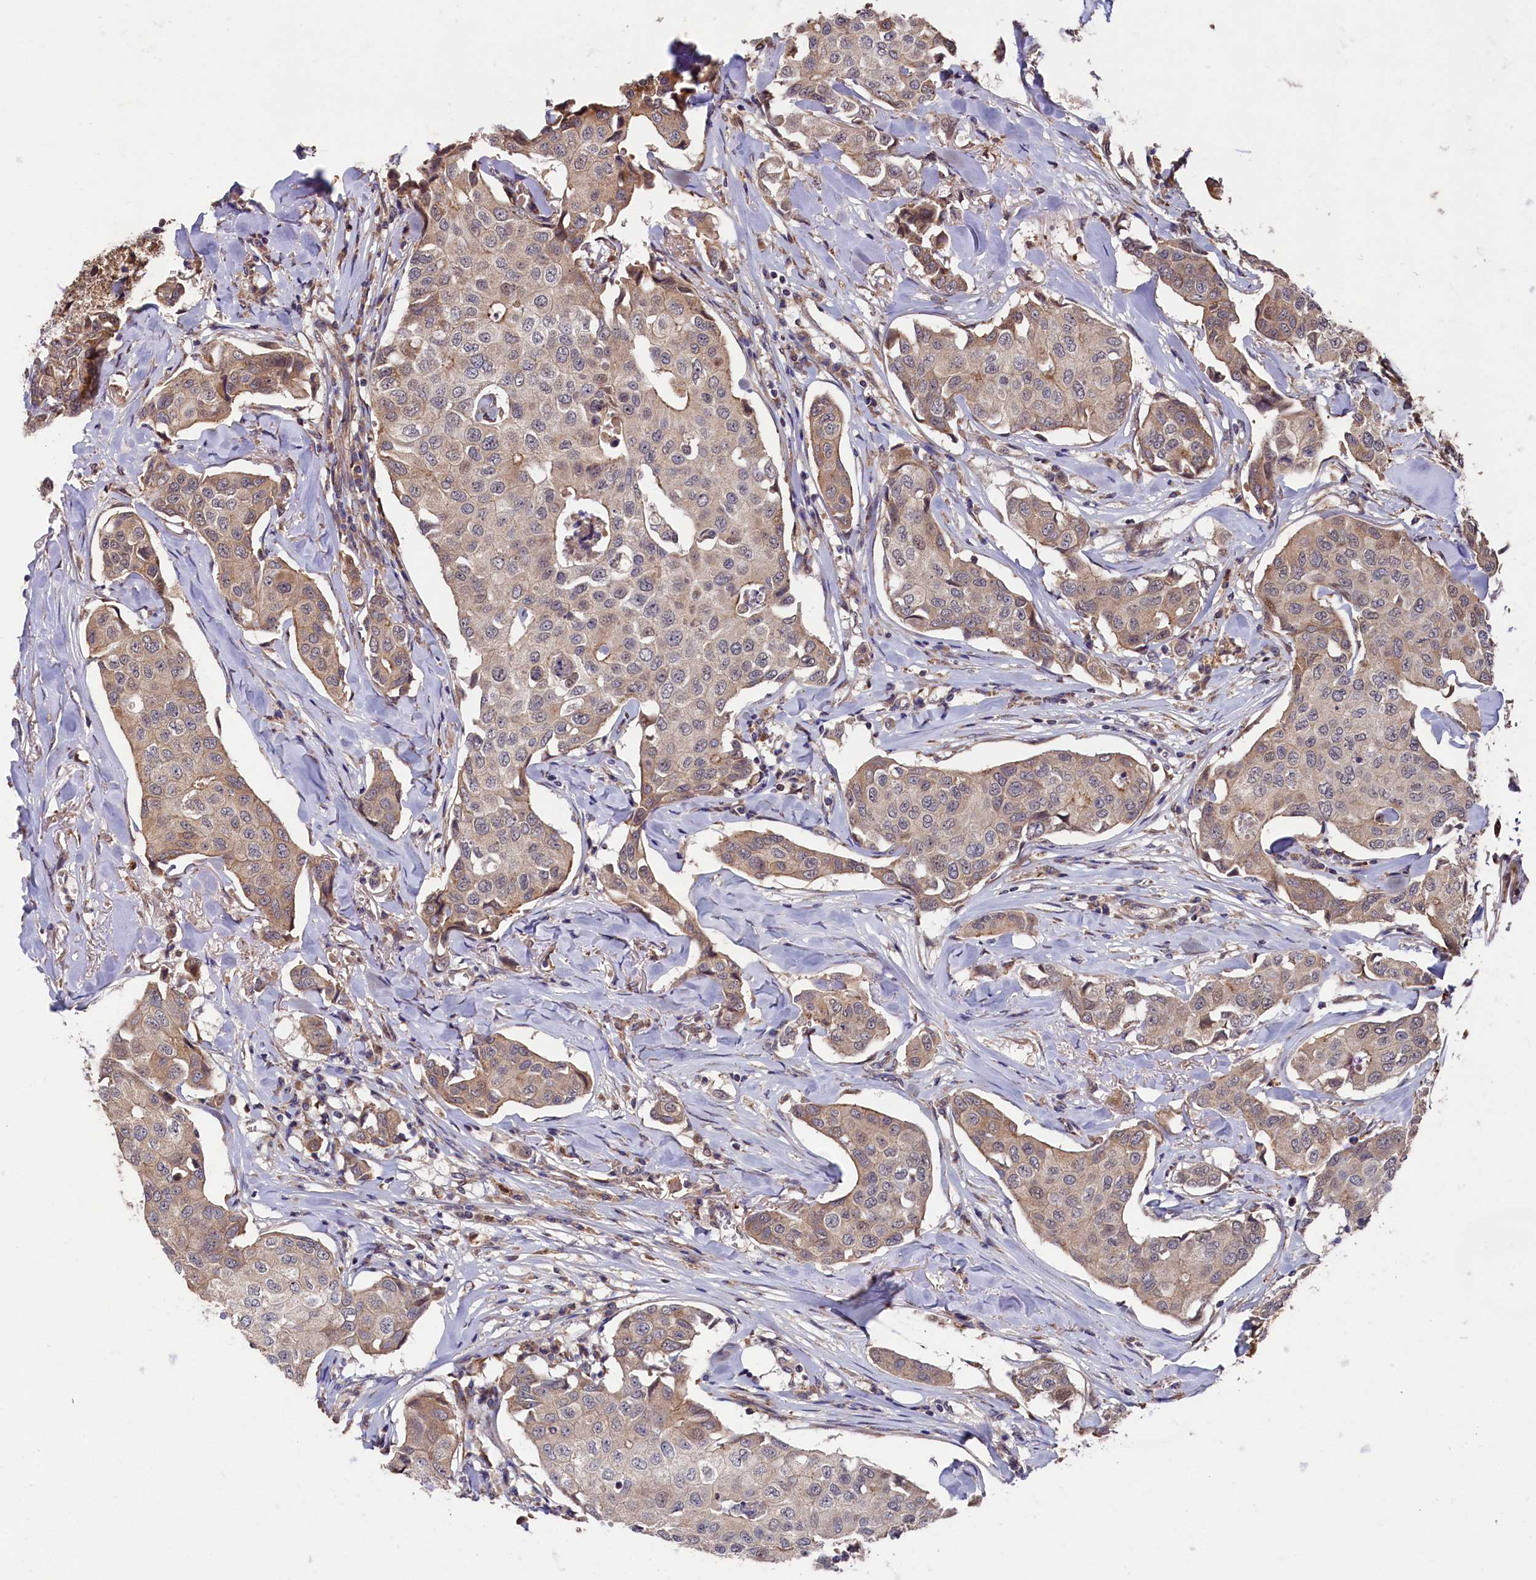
{"staining": {"intensity": "weak", "quantity": "25%-75%", "location": "cytoplasmic/membranous"}, "tissue": "breast cancer", "cell_type": "Tumor cells", "image_type": "cancer", "snomed": [{"axis": "morphology", "description": "Duct carcinoma"}, {"axis": "topography", "description": "Breast"}], "caption": "Infiltrating ductal carcinoma (breast) tissue demonstrates weak cytoplasmic/membranous staining in about 25%-75% of tumor cells, visualized by immunohistochemistry.", "gene": "SLC12A4", "patient": {"sex": "female", "age": 80}}